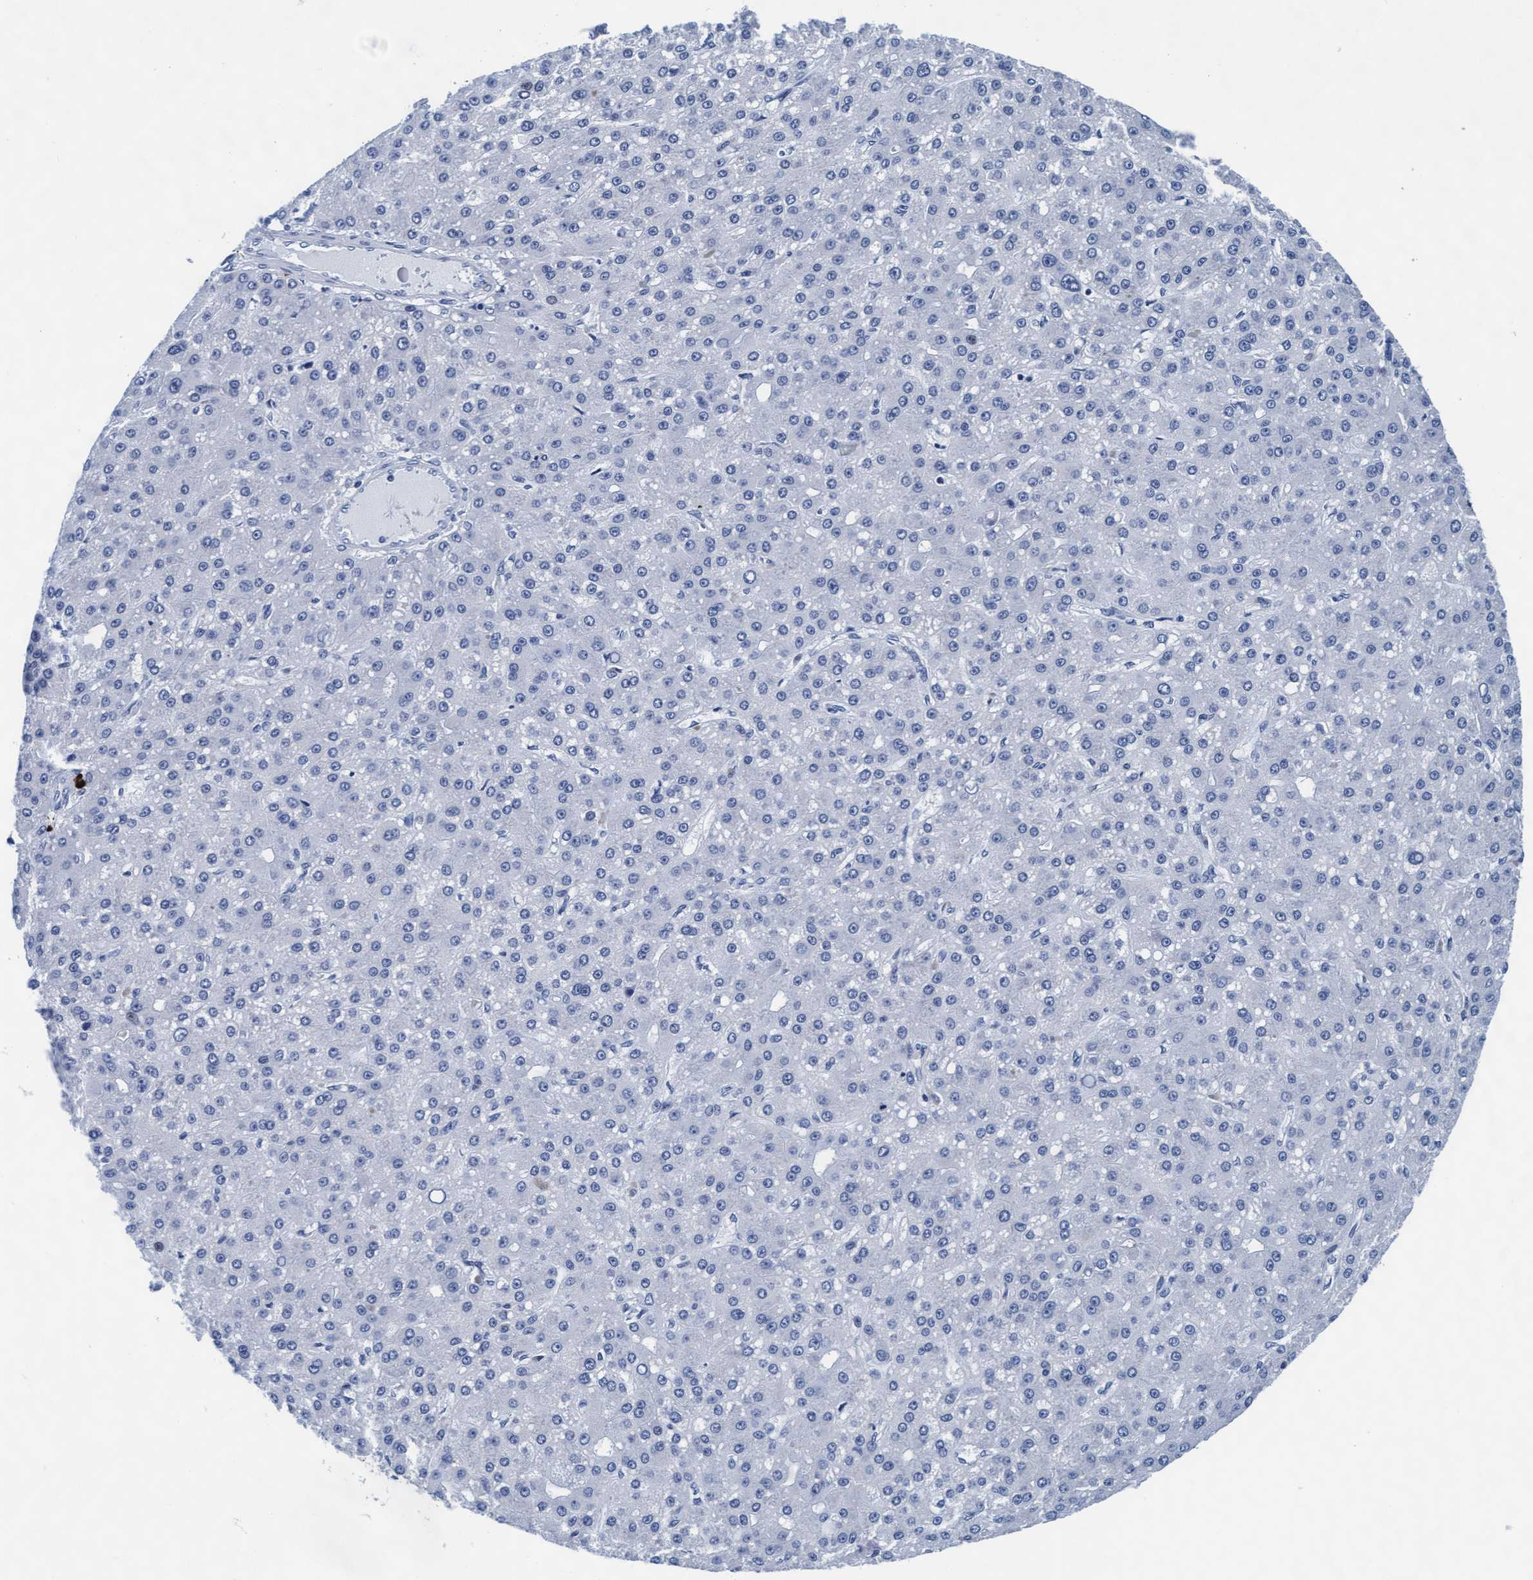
{"staining": {"intensity": "negative", "quantity": "none", "location": "none"}, "tissue": "liver cancer", "cell_type": "Tumor cells", "image_type": "cancer", "snomed": [{"axis": "morphology", "description": "Carcinoma, Hepatocellular, NOS"}, {"axis": "topography", "description": "Liver"}], "caption": "Human liver hepatocellular carcinoma stained for a protein using immunohistochemistry (IHC) shows no positivity in tumor cells.", "gene": "ARSG", "patient": {"sex": "male", "age": 67}}